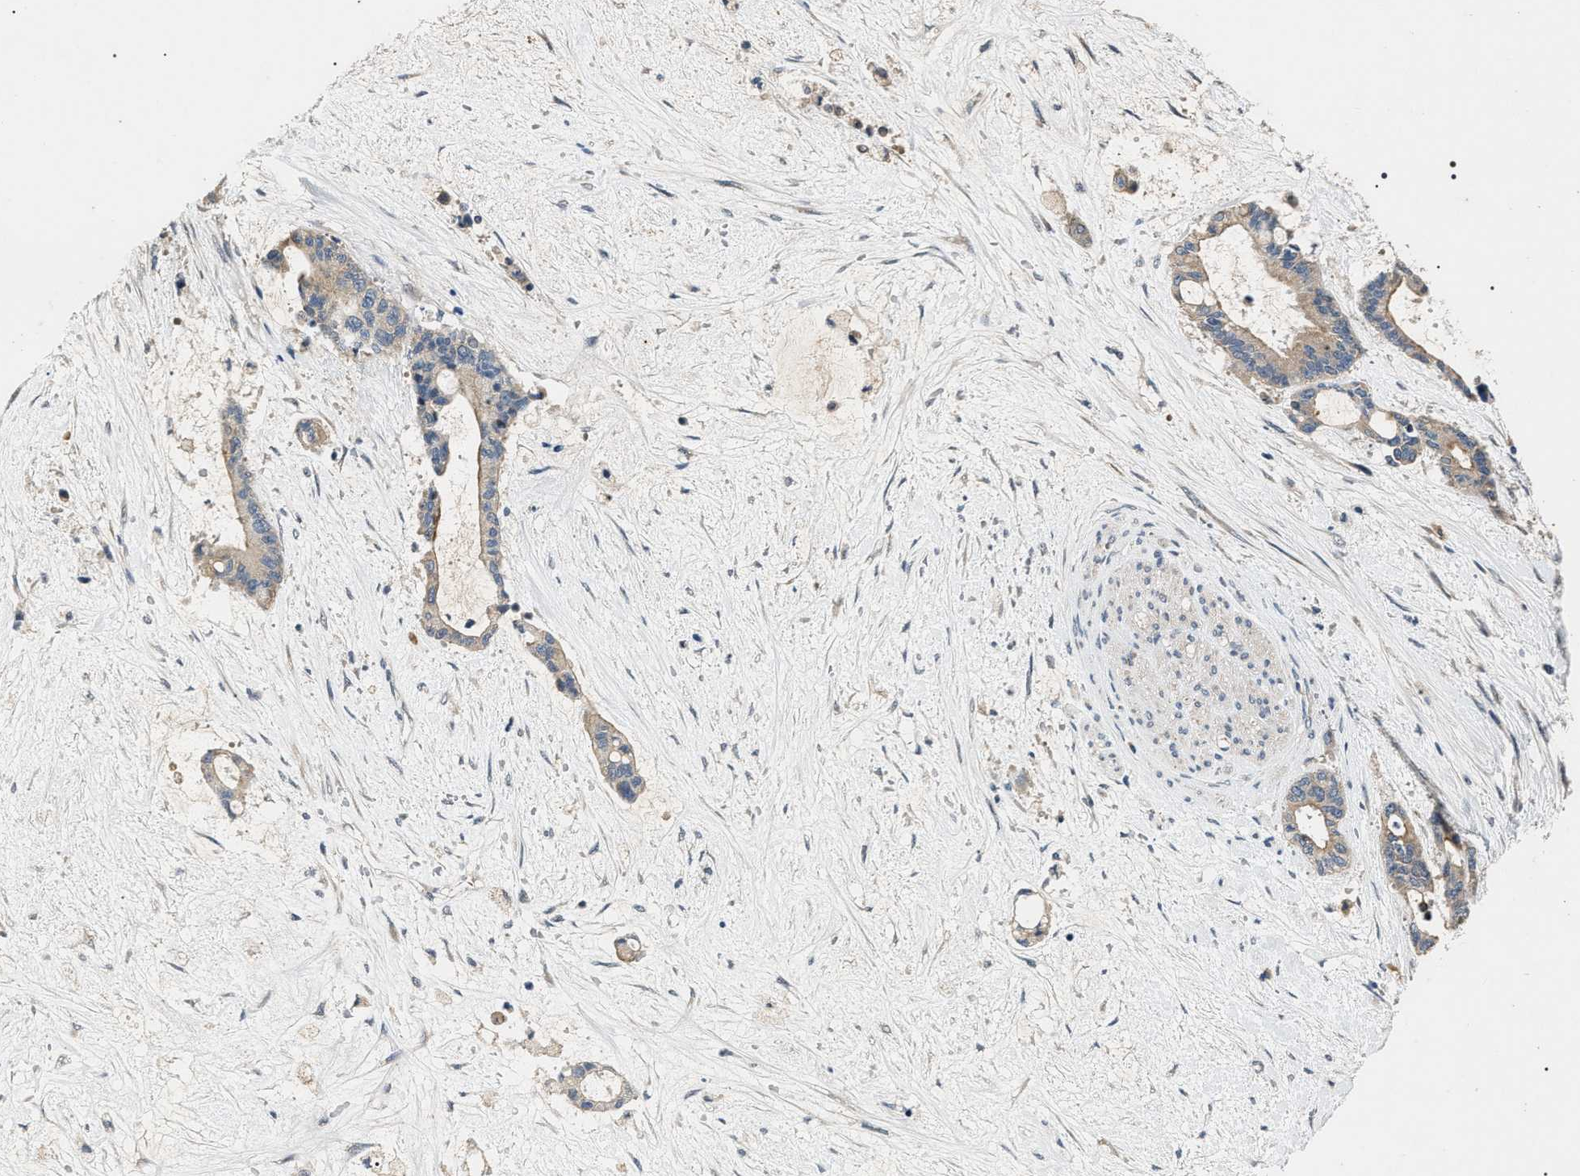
{"staining": {"intensity": "weak", "quantity": "<25%", "location": "cytoplasmic/membranous"}, "tissue": "liver cancer", "cell_type": "Tumor cells", "image_type": "cancer", "snomed": [{"axis": "morphology", "description": "Normal tissue, NOS"}, {"axis": "morphology", "description": "Cholangiocarcinoma"}, {"axis": "topography", "description": "Liver"}, {"axis": "topography", "description": "Peripheral nerve tissue"}], "caption": "Tumor cells are negative for brown protein staining in liver cholangiocarcinoma. Nuclei are stained in blue.", "gene": "IFT81", "patient": {"sex": "female", "age": 73}}